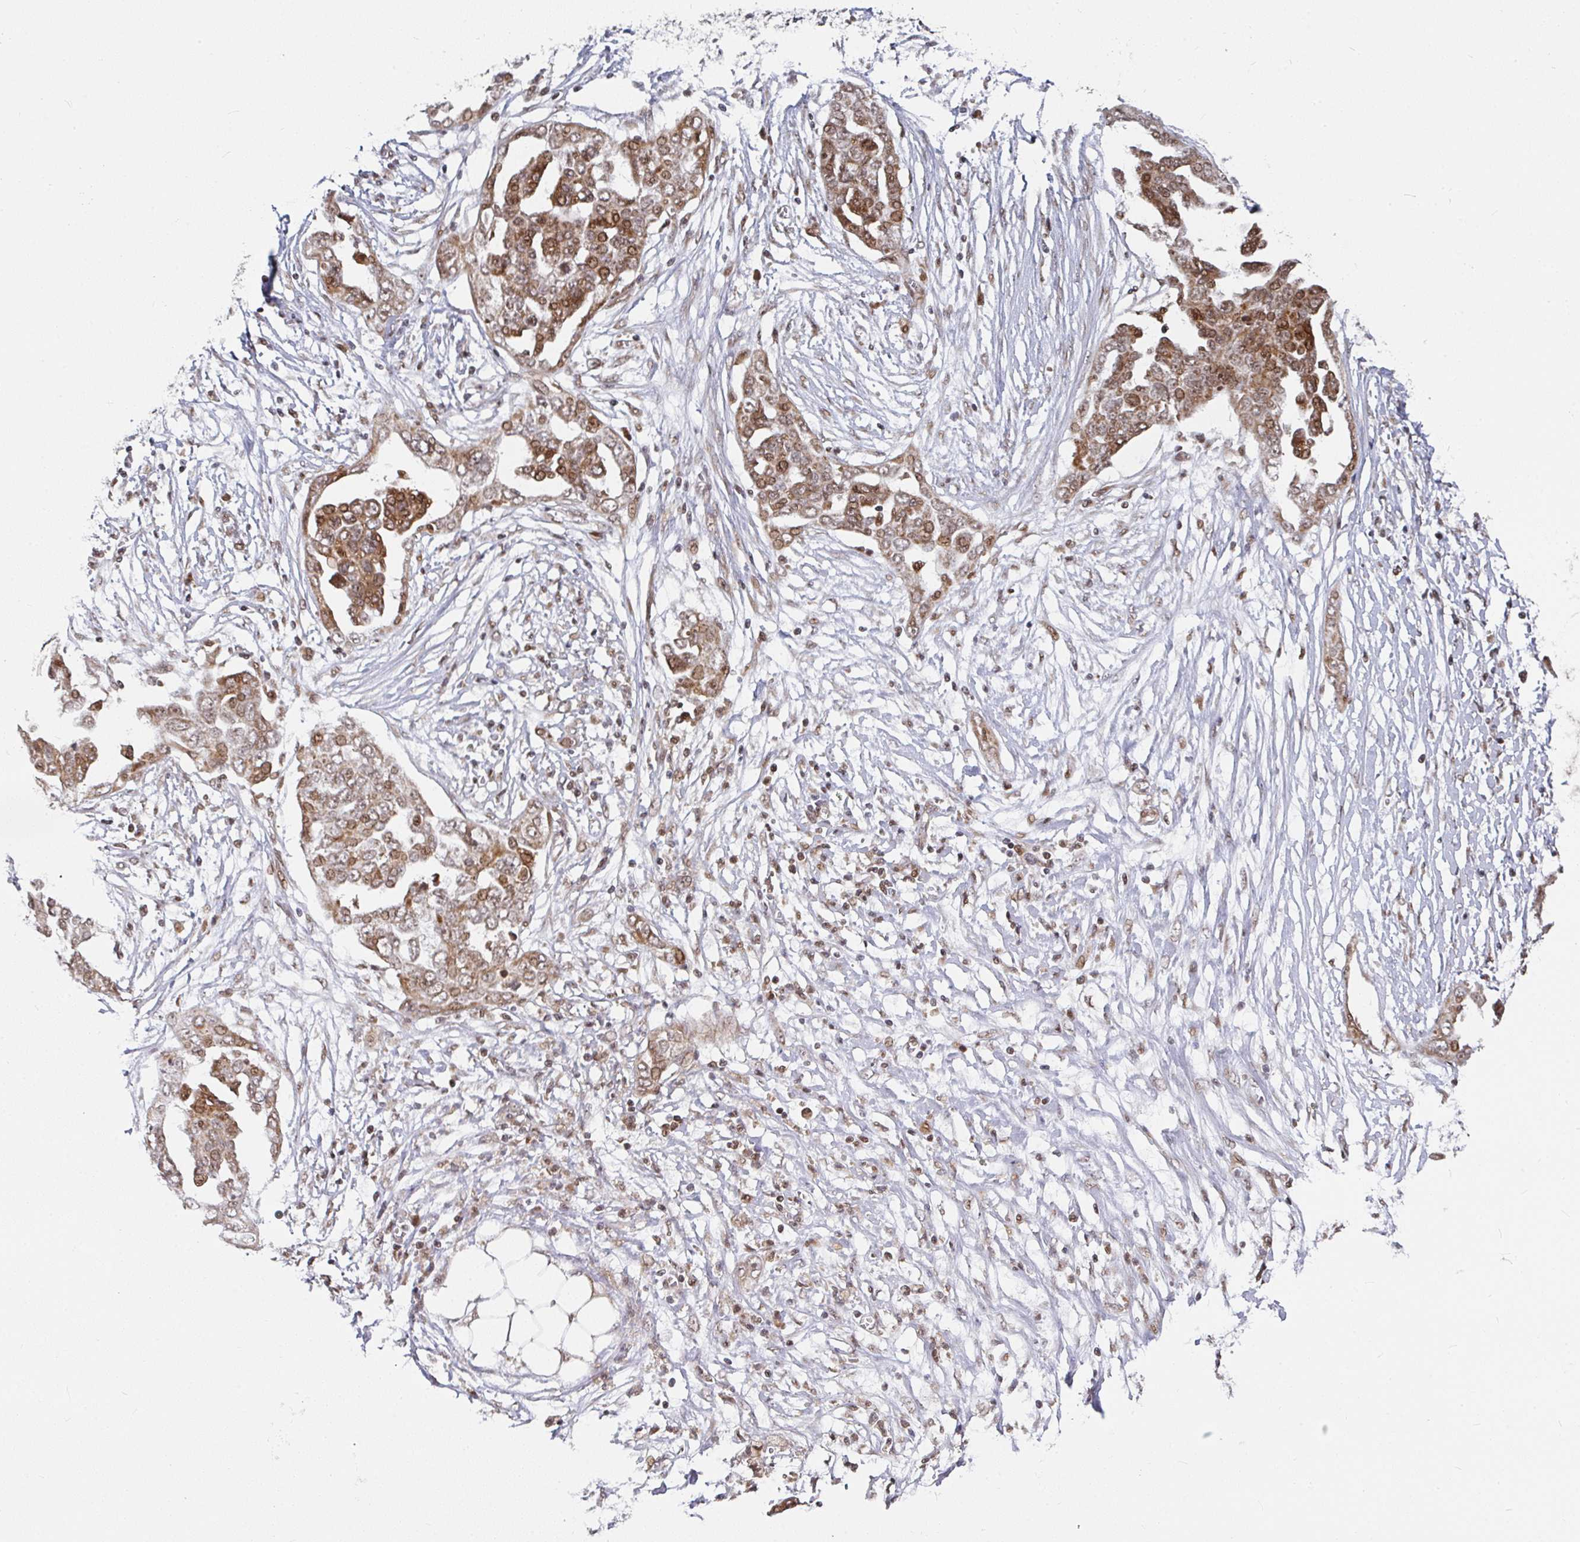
{"staining": {"intensity": "moderate", "quantity": ">75%", "location": "cytoplasmic/membranous,nuclear"}, "tissue": "ovarian cancer", "cell_type": "Tumor cells", "image_type": "cancer", "snomed": [{"axis": "morphology", "description": "Cystadenocarcinoma, serous, NOS"}, {"axis": "topography", "description": "Ovary"}], "caption": "Moderate cytoplasmic/membranous and nuclear expression is appreciated in approximately >75% of tumor cells in ovarian serous cystadenocarcinoma. (DAB (3,3'-diaminobenzidine) = brown stain, brightfield microscopy at high magnification).", "gene": "RBBP5", "patient": {"sex": "female", "age": 59}}